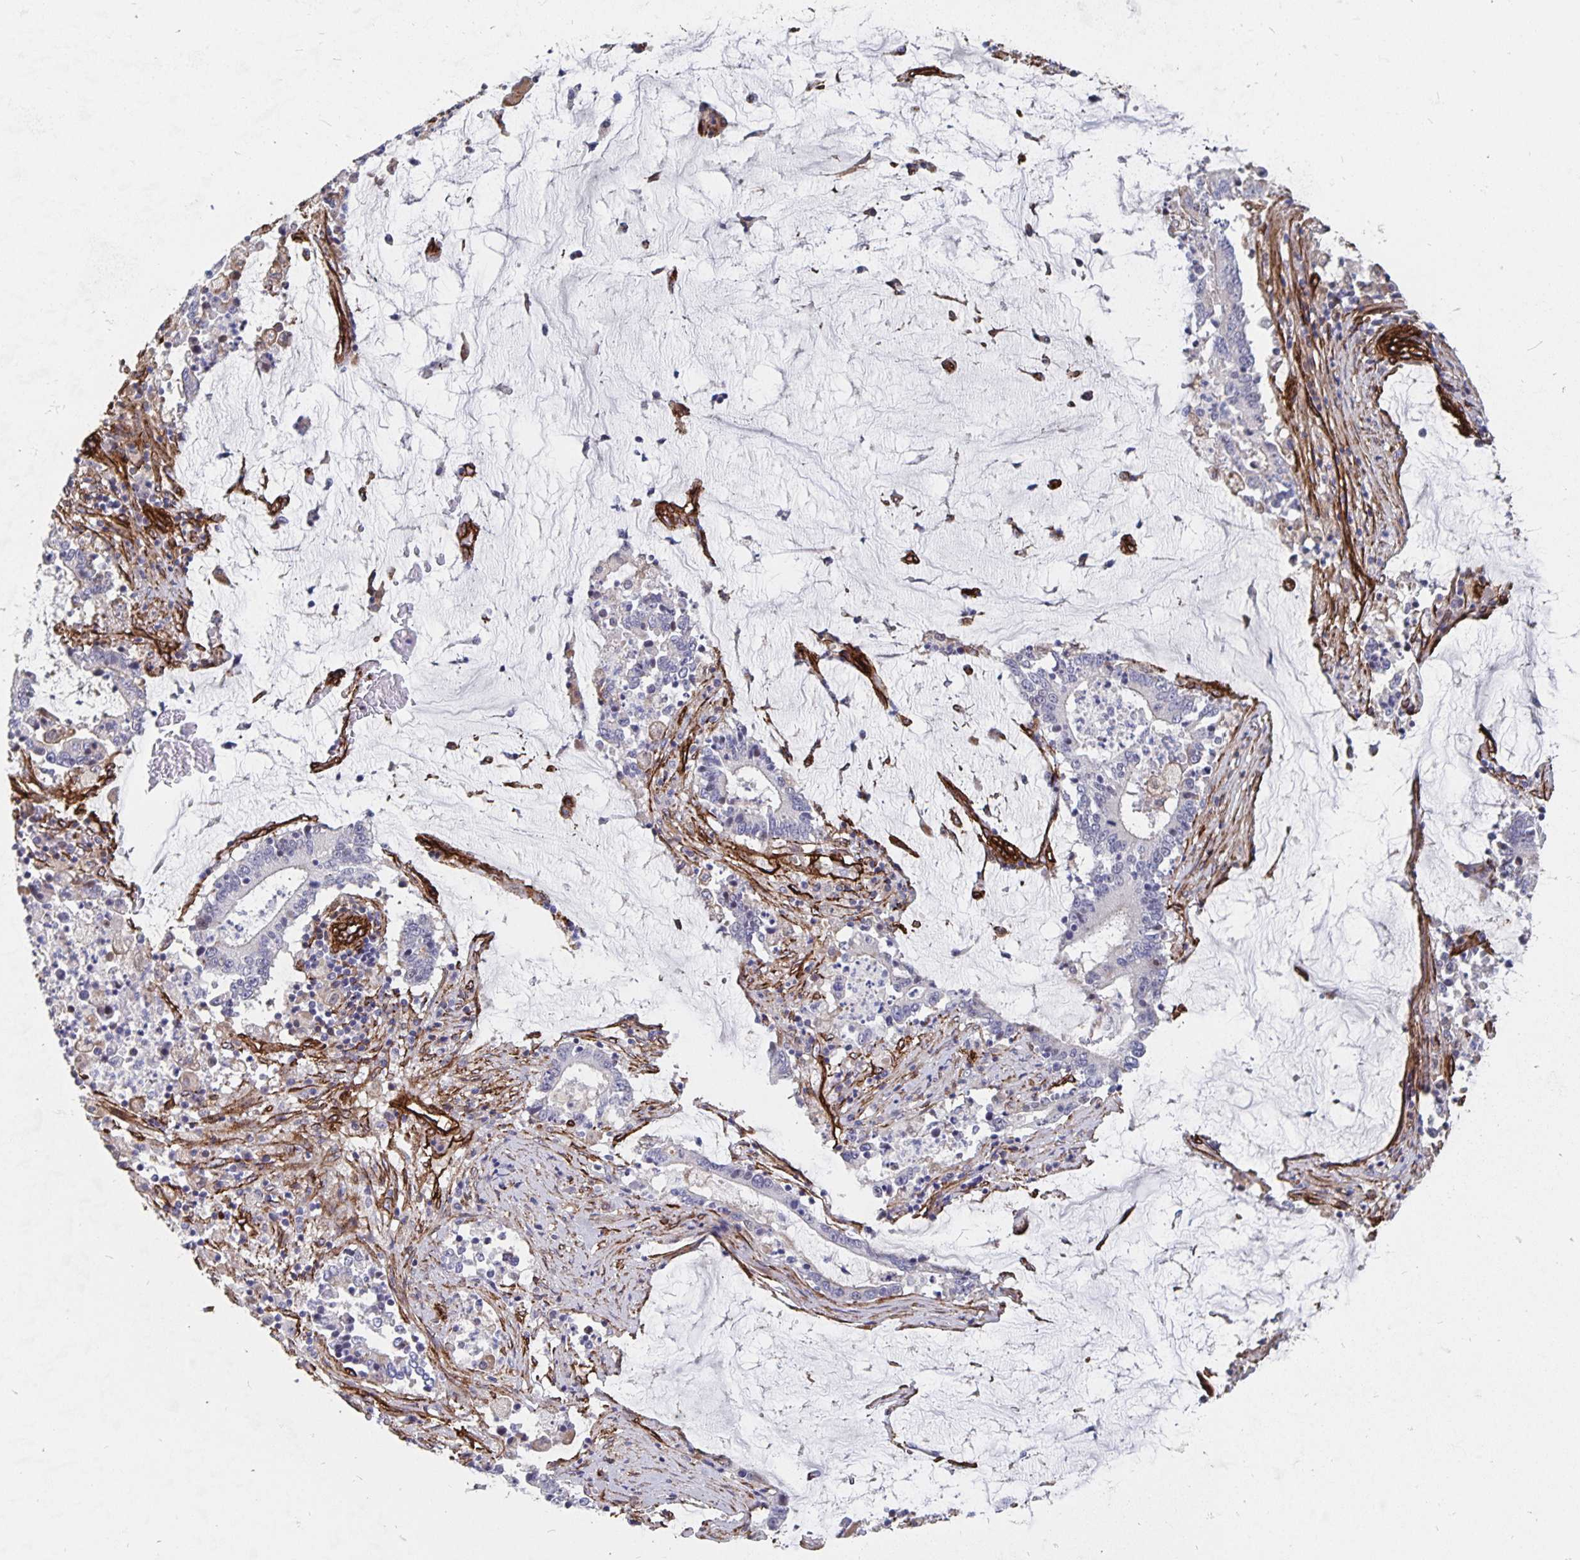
{"staining": {"intensity": "negative", "quantity": "none", "location": "none"}, "tissue": "stomach cancer", "cell_type": "Tumor cells", "image_type": "cancer", "snomed": [{"axis": "morphology", "description": "Adenocarcinoma, NOS"}, {"axis": "topography", "description": "Stomach, upper"}], "caption": "This histopathology image is of stomach cancer stained with immunohistochemistry (IHC) to label a protein in brown with the nuclei are counter-stained blue. There is no staining in tumor cells. (Brightfield microscopy of DAB (3,3'-diaminobenzidine) IHC at high magnification).", "gene": "DCHS2", "patient": {"sex": "male", "age": 68}}